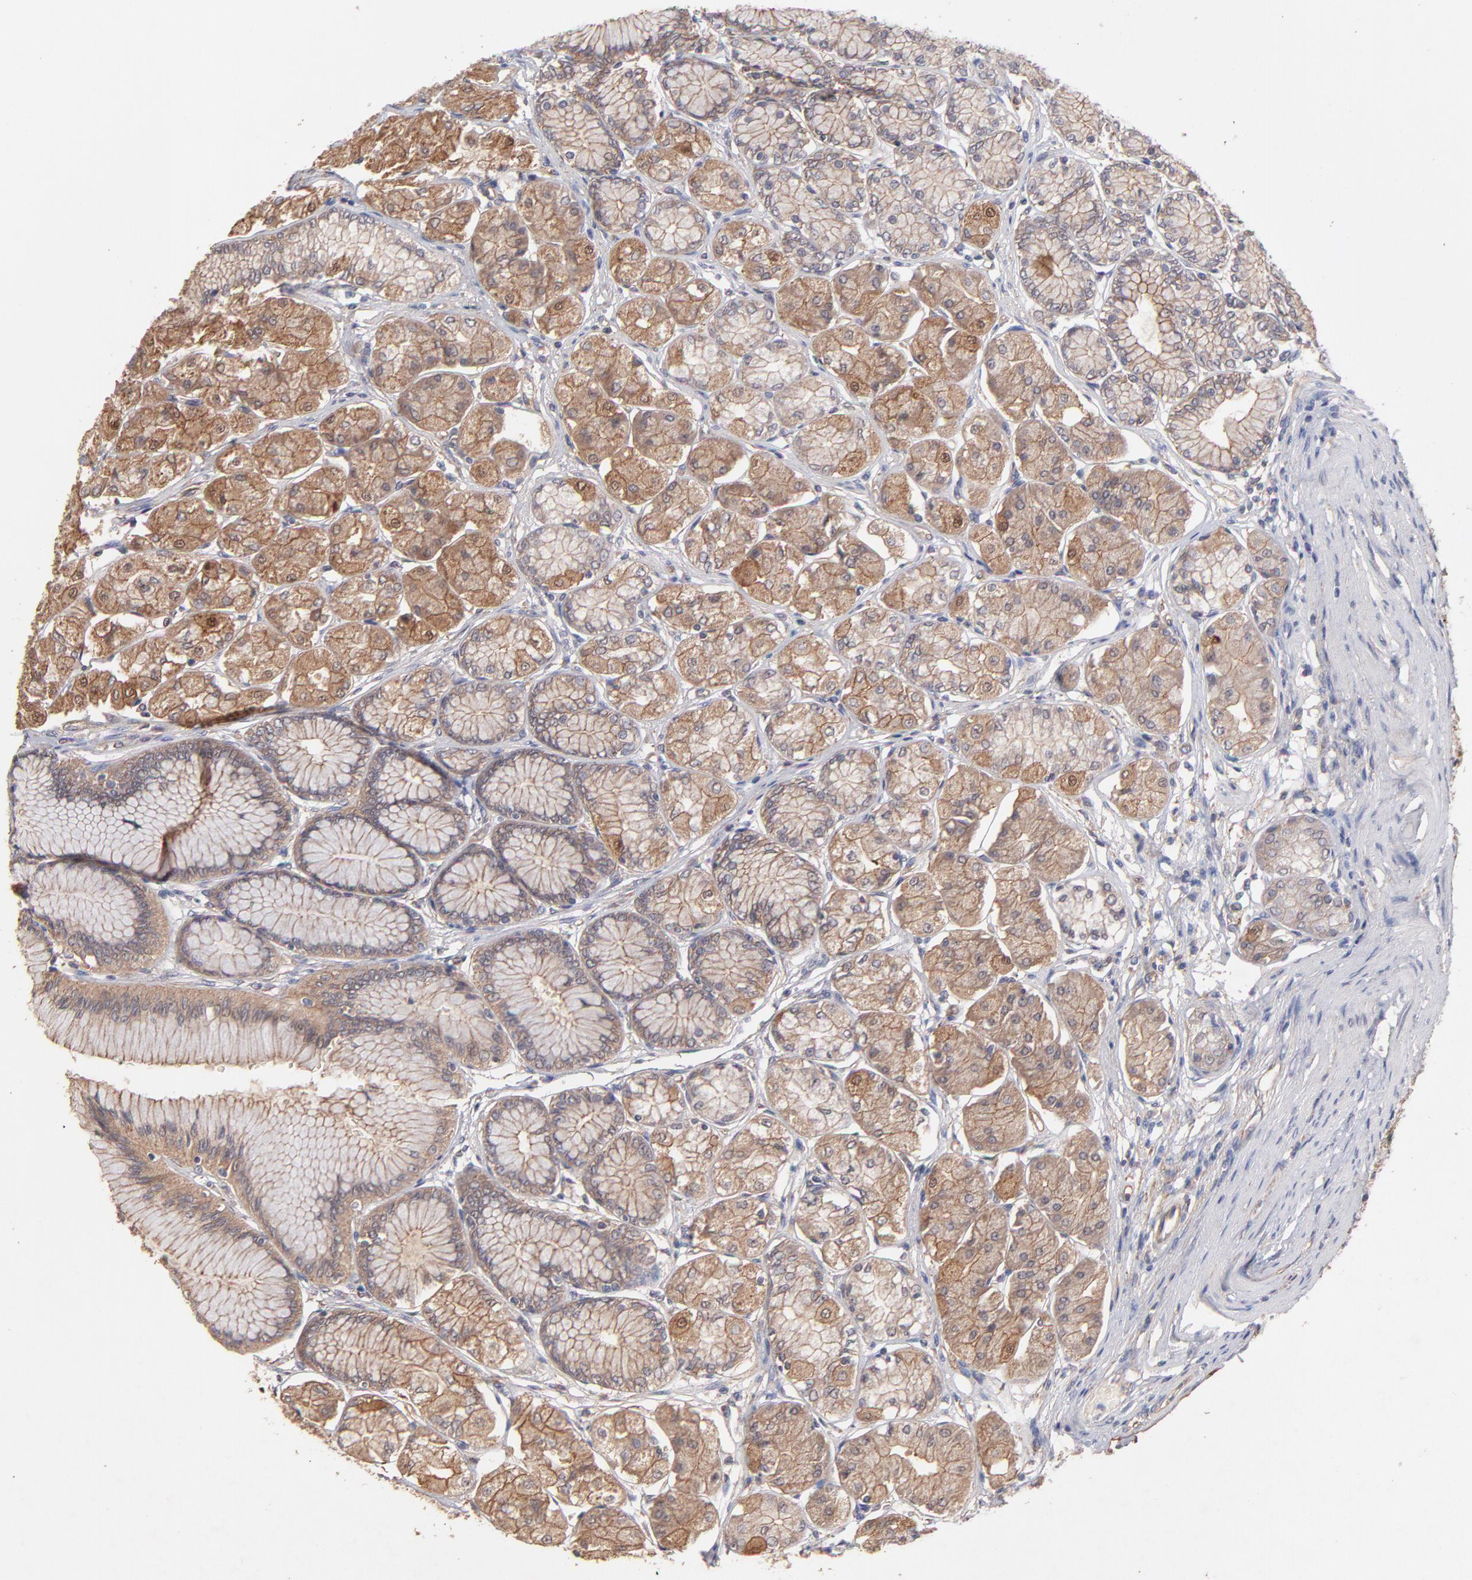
{"staining": {"intensity": "moderate", "quantity": ">75%", "location": "cytoplasmic/membranous"}, "tissue": "stomach", "cell_type": "Glandular cells", "image_type": "normal", "snomed": [{"axis": "morphology", "description": "Normal tissue, NOS"}, {"axis": "morphology", "description": "Adenocarcinoma, NOS"}, {"axis": "topography", "description": "Stomach"}, {"axis": "topography", "description": "Stomach, lower"}], "caption": "Immunohistochemistry (IHC) photomicrograph of unremarkable stomach: human stomach stained using immunohistochemistry displays medium levels of moderate protein expression localized specifically in the cytoplasmic/membranous of glandular cells, appearing as a cytoplasmic/membranous brown color.", "gene": "STAP2", "patient": {"sex": "female", "age": 65}}